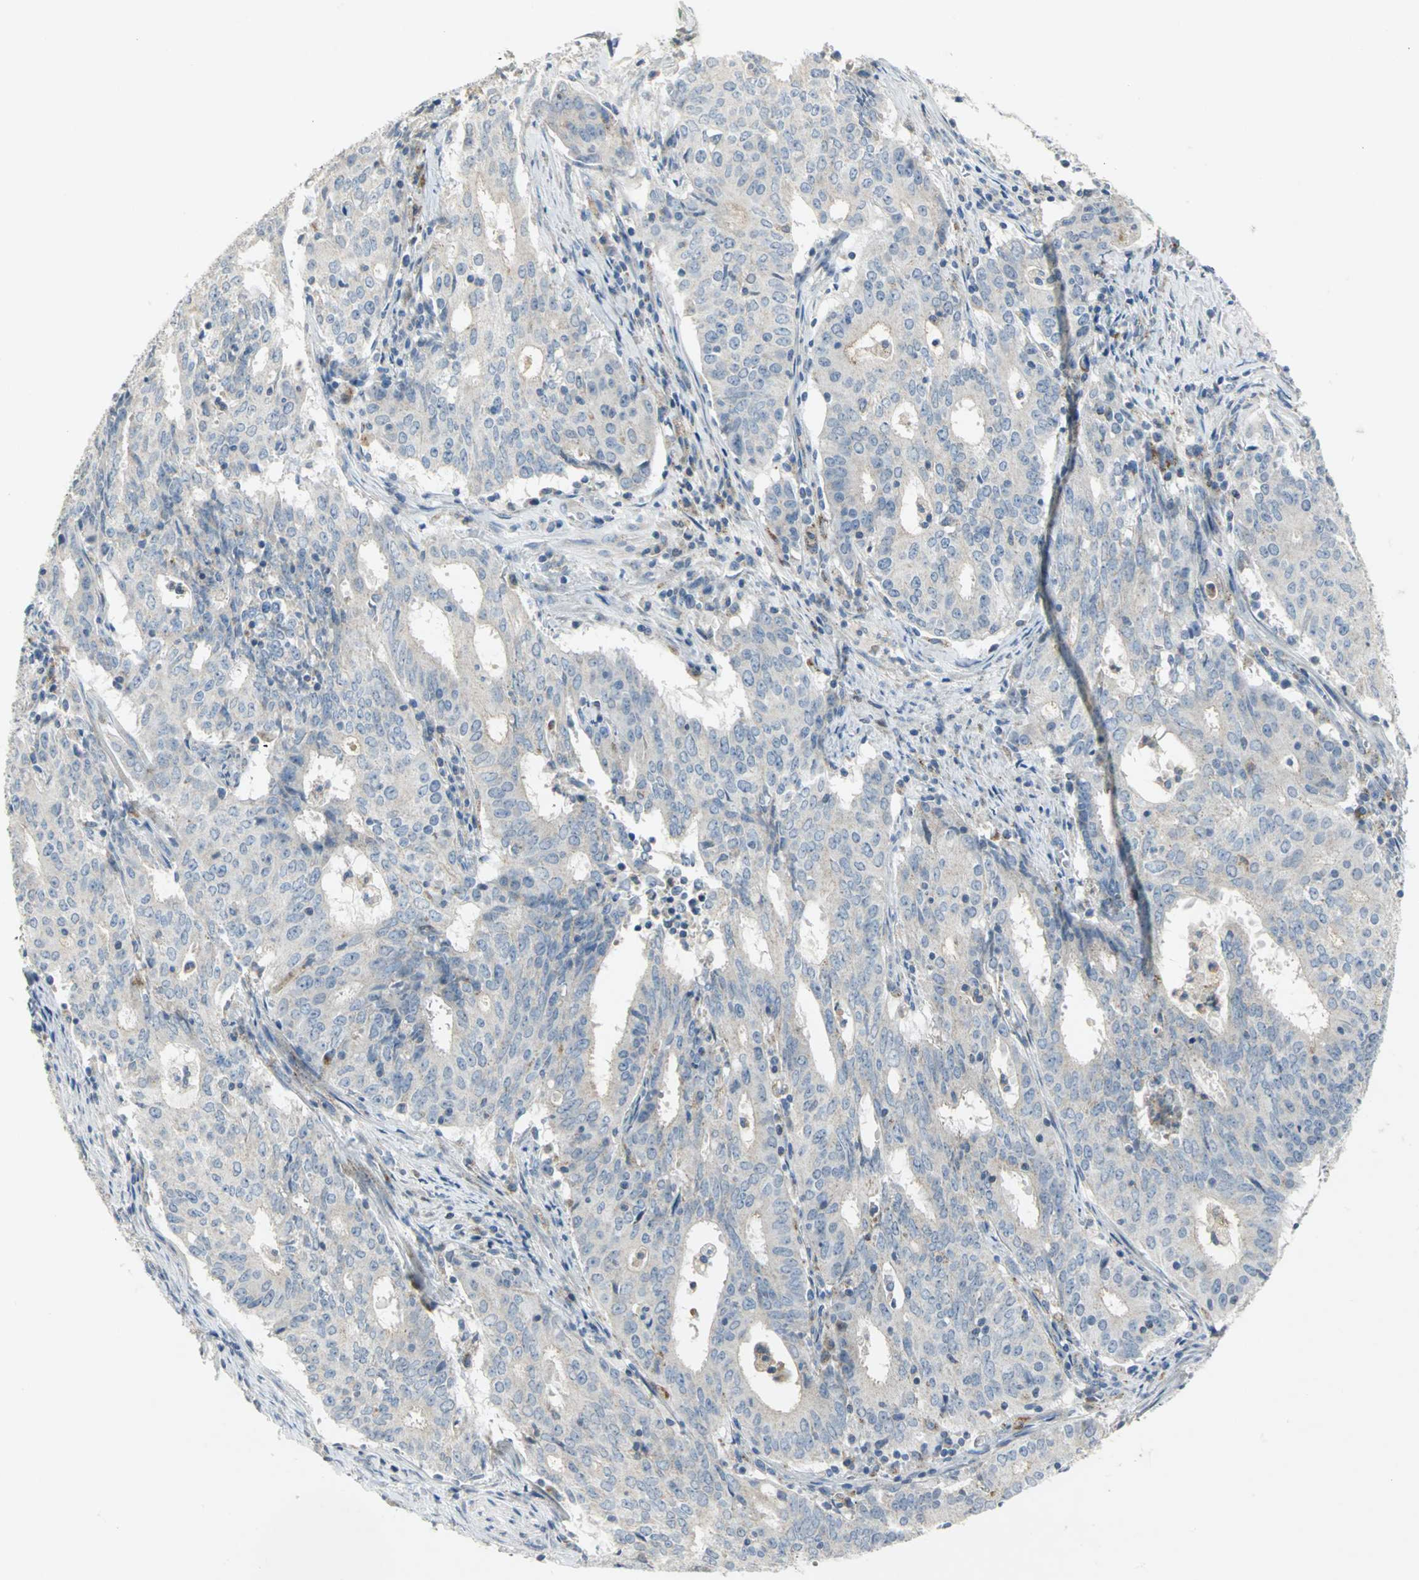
{"staining": {"intensity": "moderate", "quantity": "25%-75%", "location": "cytoplasmic/membranous"}, "tissue": "cervical cancer", "cell_type": "Tumor cells", "image_type": "cancer", "snomed": [{"axis": "morphology", "description": "Adenocarcinoma, NOS"}, {"axis": "topography", "description": "Cervix"}], "caption": "Protein expression analysis of cervical cancer shows moderate cytoplasmic/membranous staining in about 25%-75% of tumor cells.", "gene": "SPPL2B", "patient": {"sex": "female", "age": 44}}